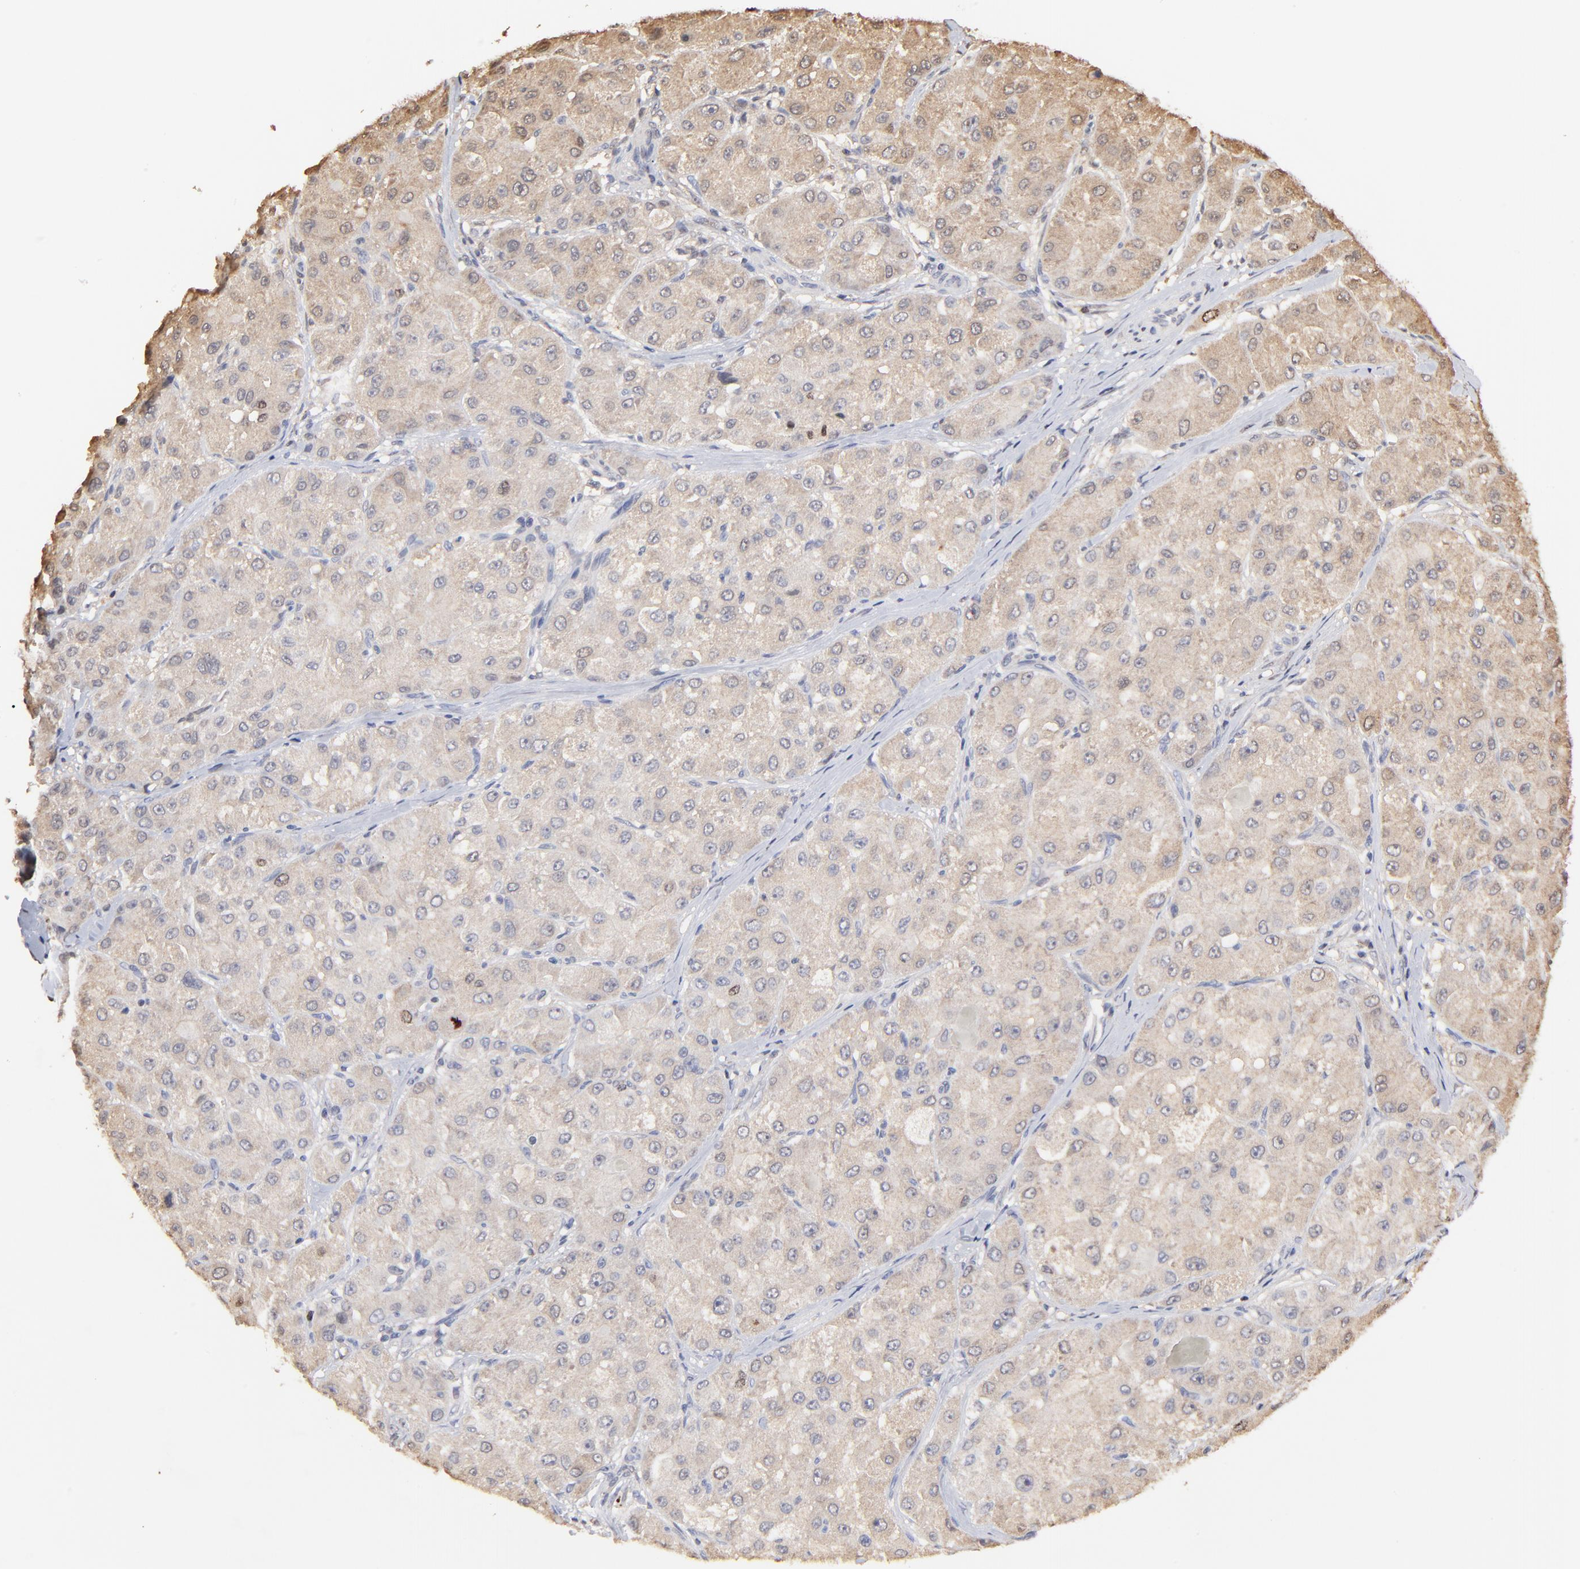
{"staining": {"intensity": "moderate", "quantity": "<25%", "location": "cytoplasmic/membranous,nuclear"}, "tissue": "liver cancer", "cell_type": "Tumor cells", "image_type": "cancer", "snomed": [{"axis": "morphology", "description": "Carcinoma, Hepatocellular, NOS"}, {"axis": "topography", "description": "Liver"}], "caption": "A micrograph of liver cancer (hepatocellular carcinoma) stained for a protein displays moderate cytoplasmic/membranous and nuclear brown staining in tumor cells.", "gene": "BIRC5", "patient": {"sex": "male", "age": 80}}